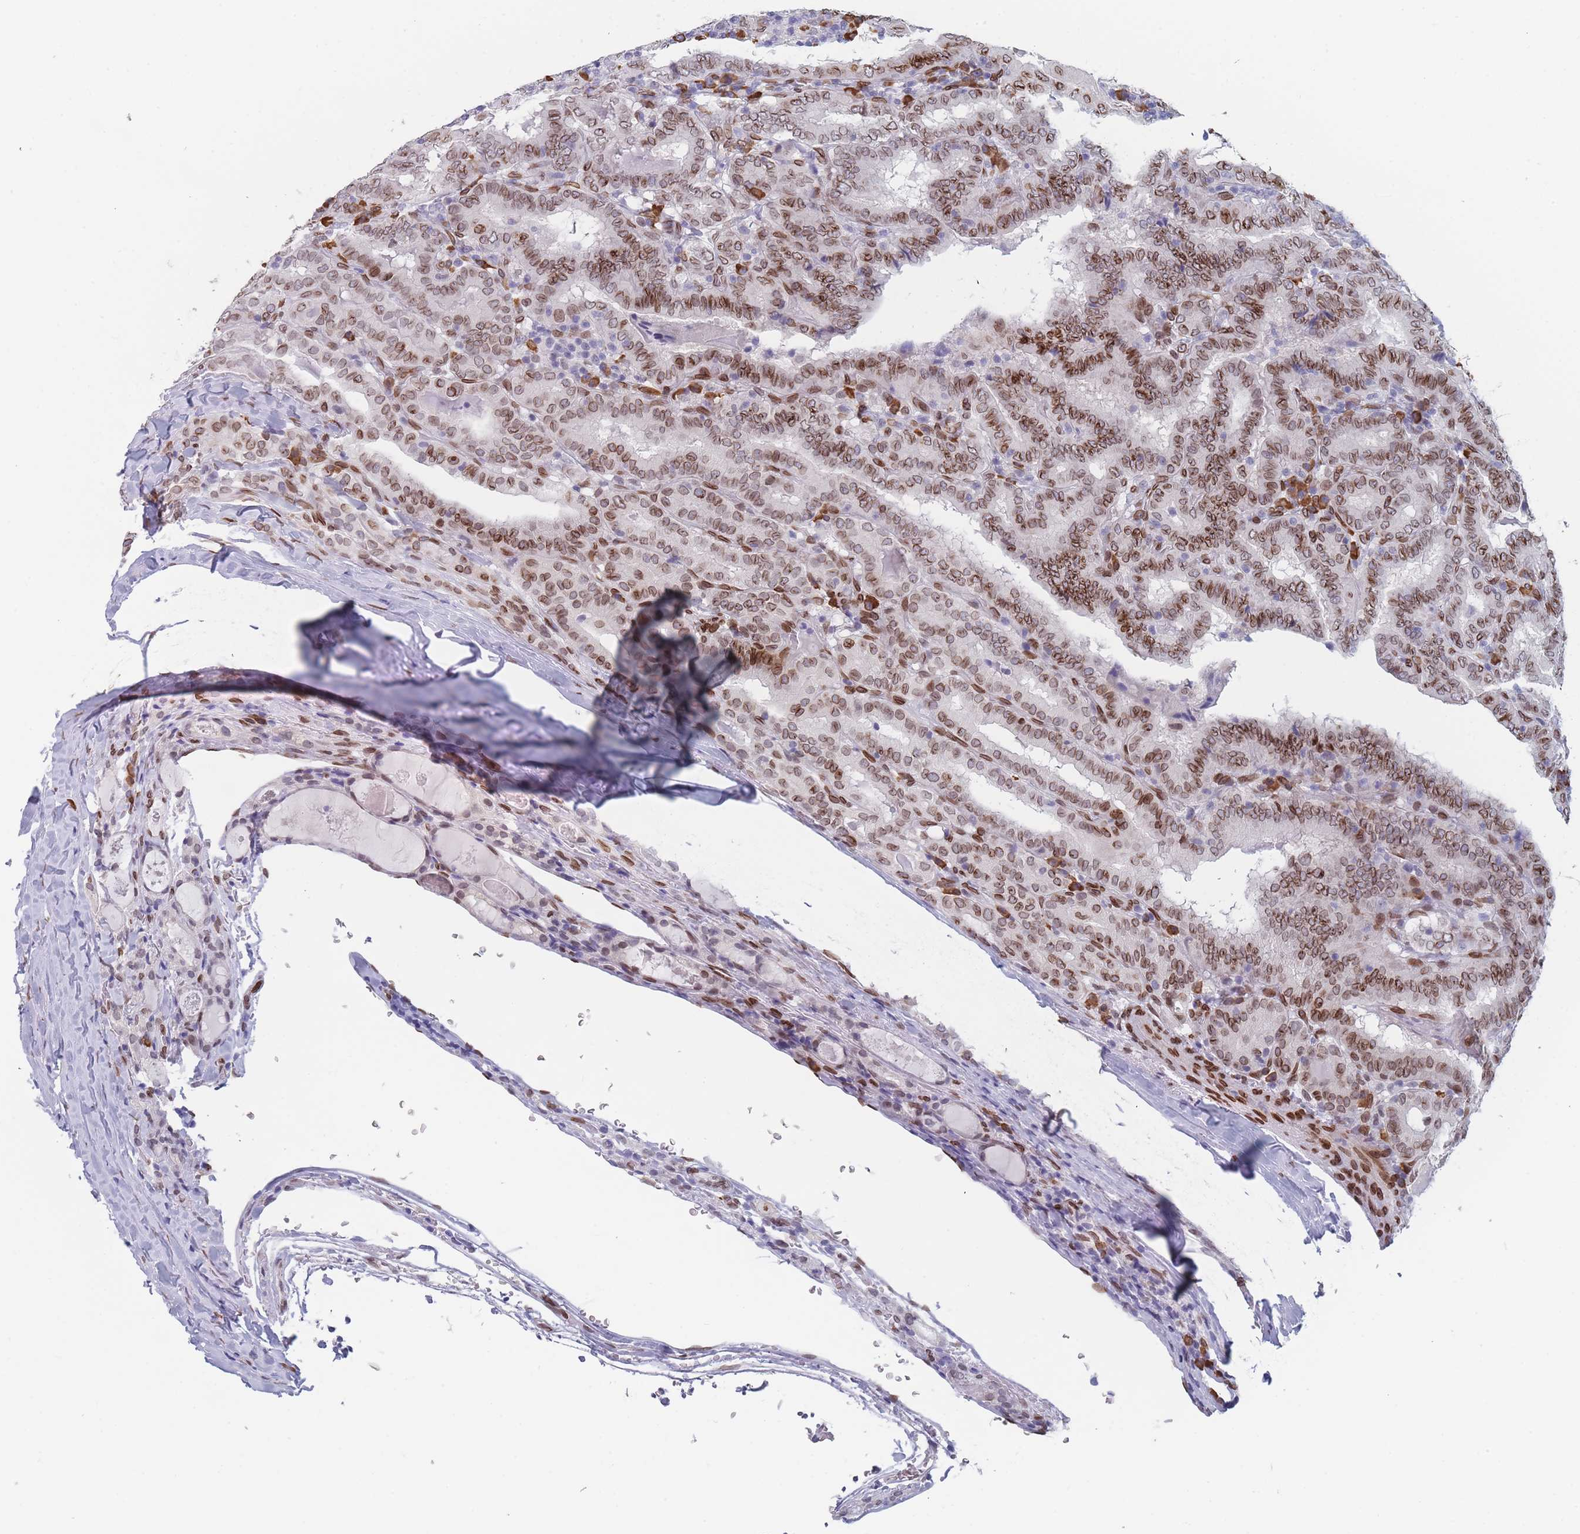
{"staining": {"intensity": "moderate", "quantity": ">75%", "location": "cytoplasmic/membranous,nuclear"}, "tissue": "thyroid cancer", "cell_type": "Tumor cells", "image_type": "cancer", "snomed": [{"axis": "morphology", "description": "Papillary adenocarcinoma, NOS"}, {"axis": "topography", "description": "Thyroid gland"}], "caption": "Tumor cells reveal moderate cytoplasmic/membranous and nuclear expression in approximately >75% of cells in thyroid cancer.", "gene": "ZBTB1", "patient": {"sex": "female", "age": 72}}